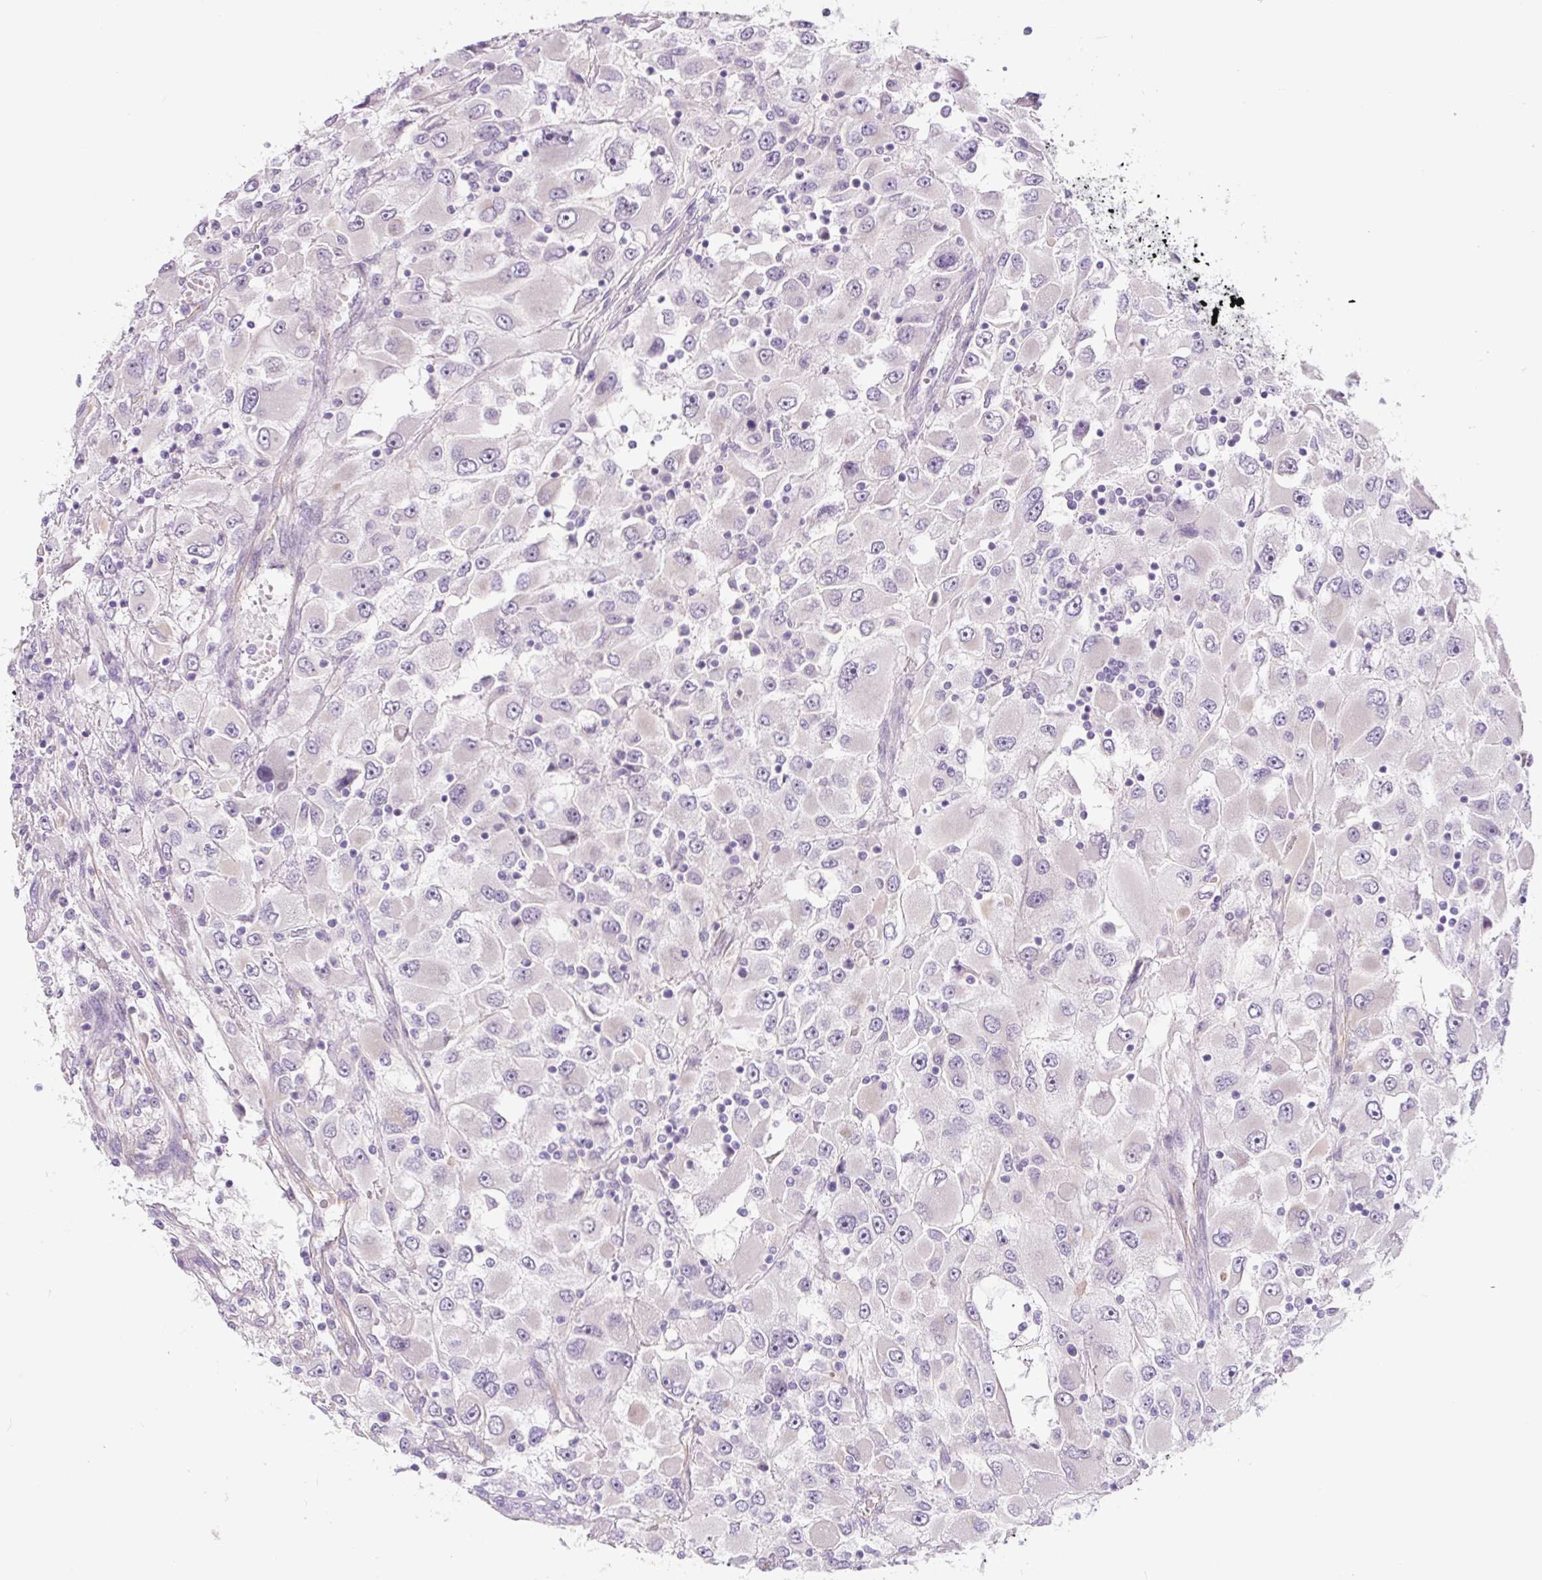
{"staining": {"intensity": "negative", "quantity": "none", "location": "none"}, "tissue": "renal cancer", "cell_type": "Tumor cells", "image_type": "cancer", "snomed": [{"axis": "morphology", "description": "Adenocarcinoma, NOS"}, {"axis": "topography", "description": "Kidney"}], "caption": "Histopathology image shows no significant protein staining in tumor cells of renal cancer (adenocarcinoma).", "gene": "CCL25", "patient": {"sex": "female", "age": 52}}